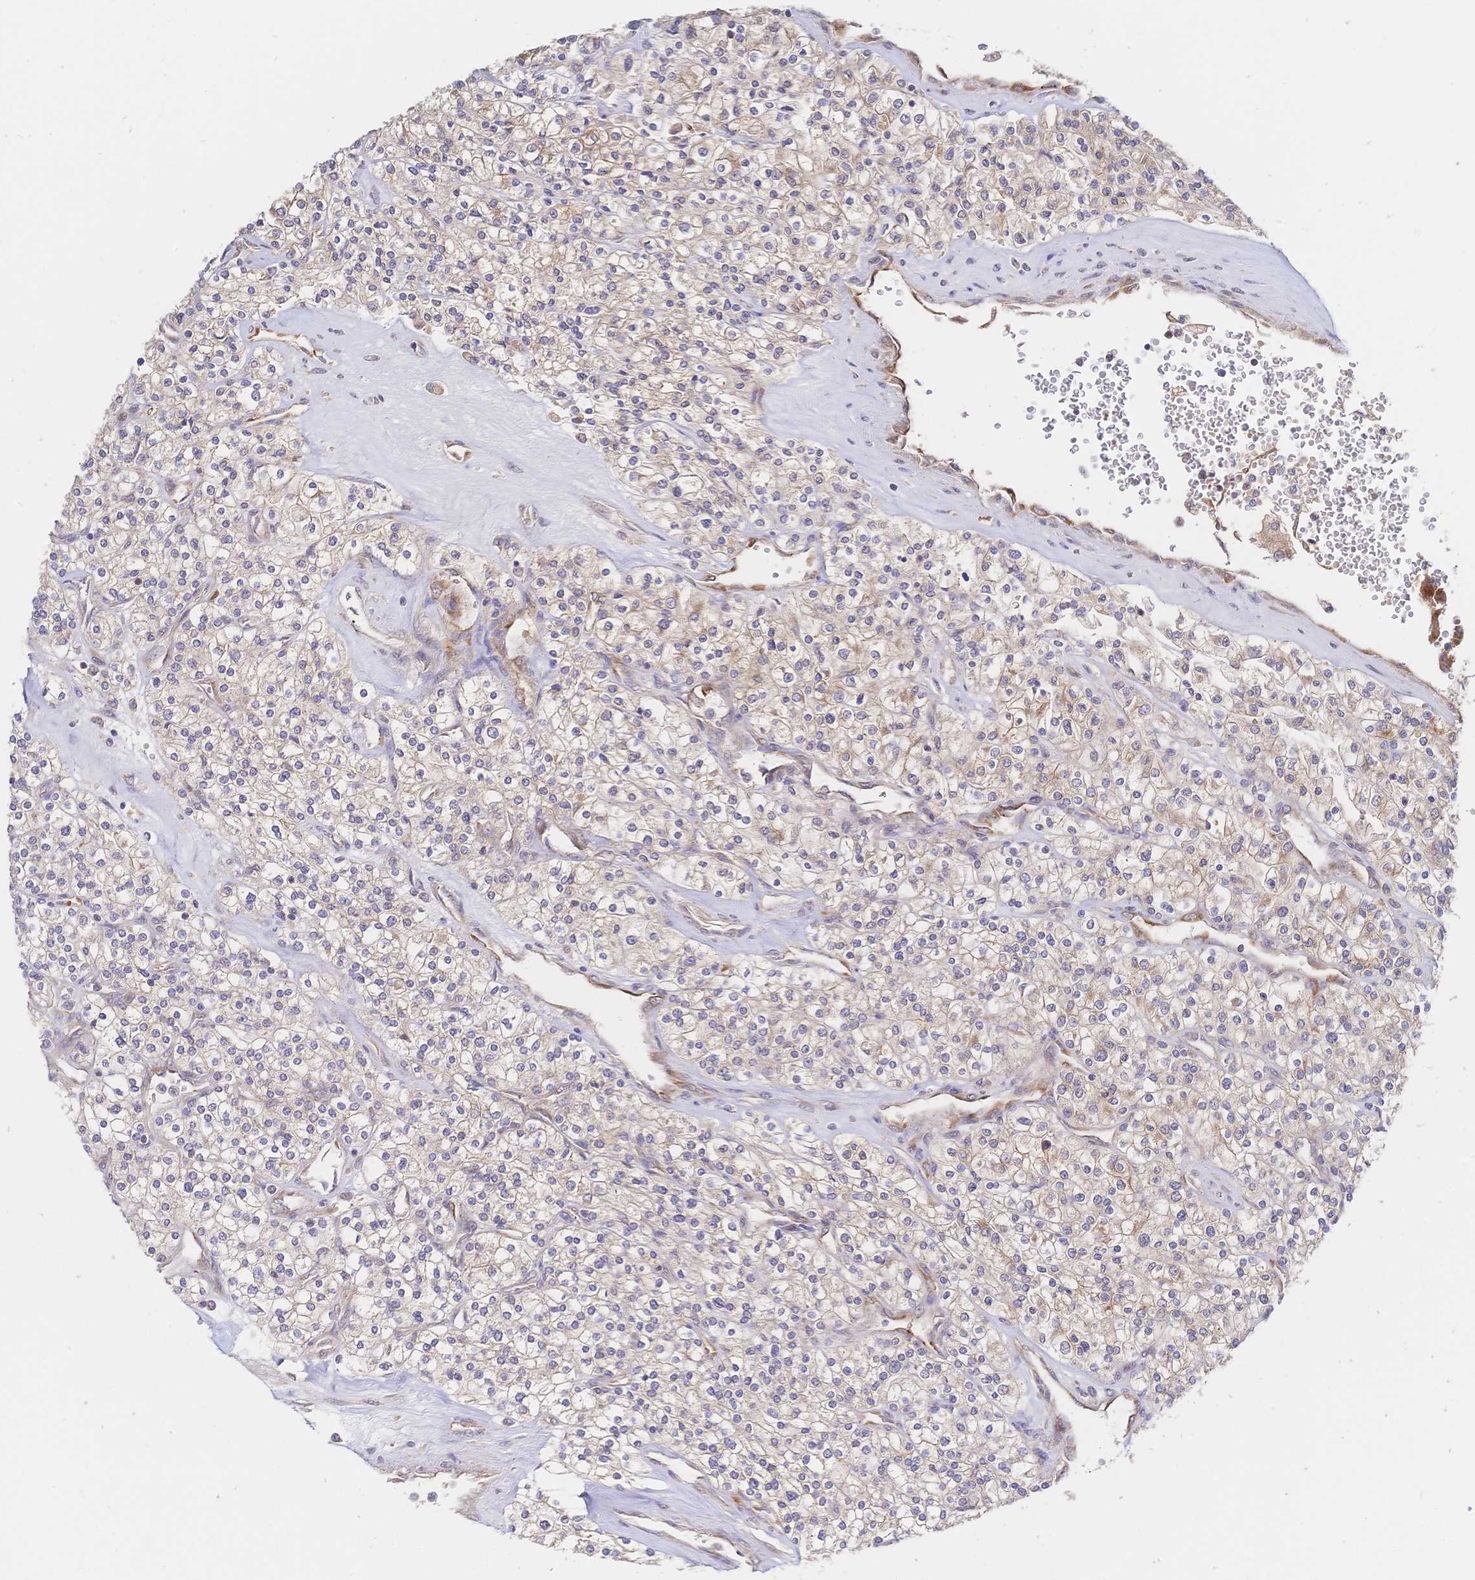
{"staining": {"intensity": "weak", "quantity": "25%-75%", "location": "cytoplasmic/membranous"}, "tissue": "renal cancer", "cell_type": "Tumor cells", "image_type": "cancer", "snomed": [{"axis": "morphology", "description": "Adenocarcinoma, NOS"}, {"axis": "topography", "description": "Kidney"}], "caption": "Human adenocarcinoma (renal) stained with a brown dye exhibits weak cytoplasmic/membranous positive positivity in about 25%-75% of tumor cells.", "gene": "LMO4", "patient": {"sex": "male", "age": 80}}